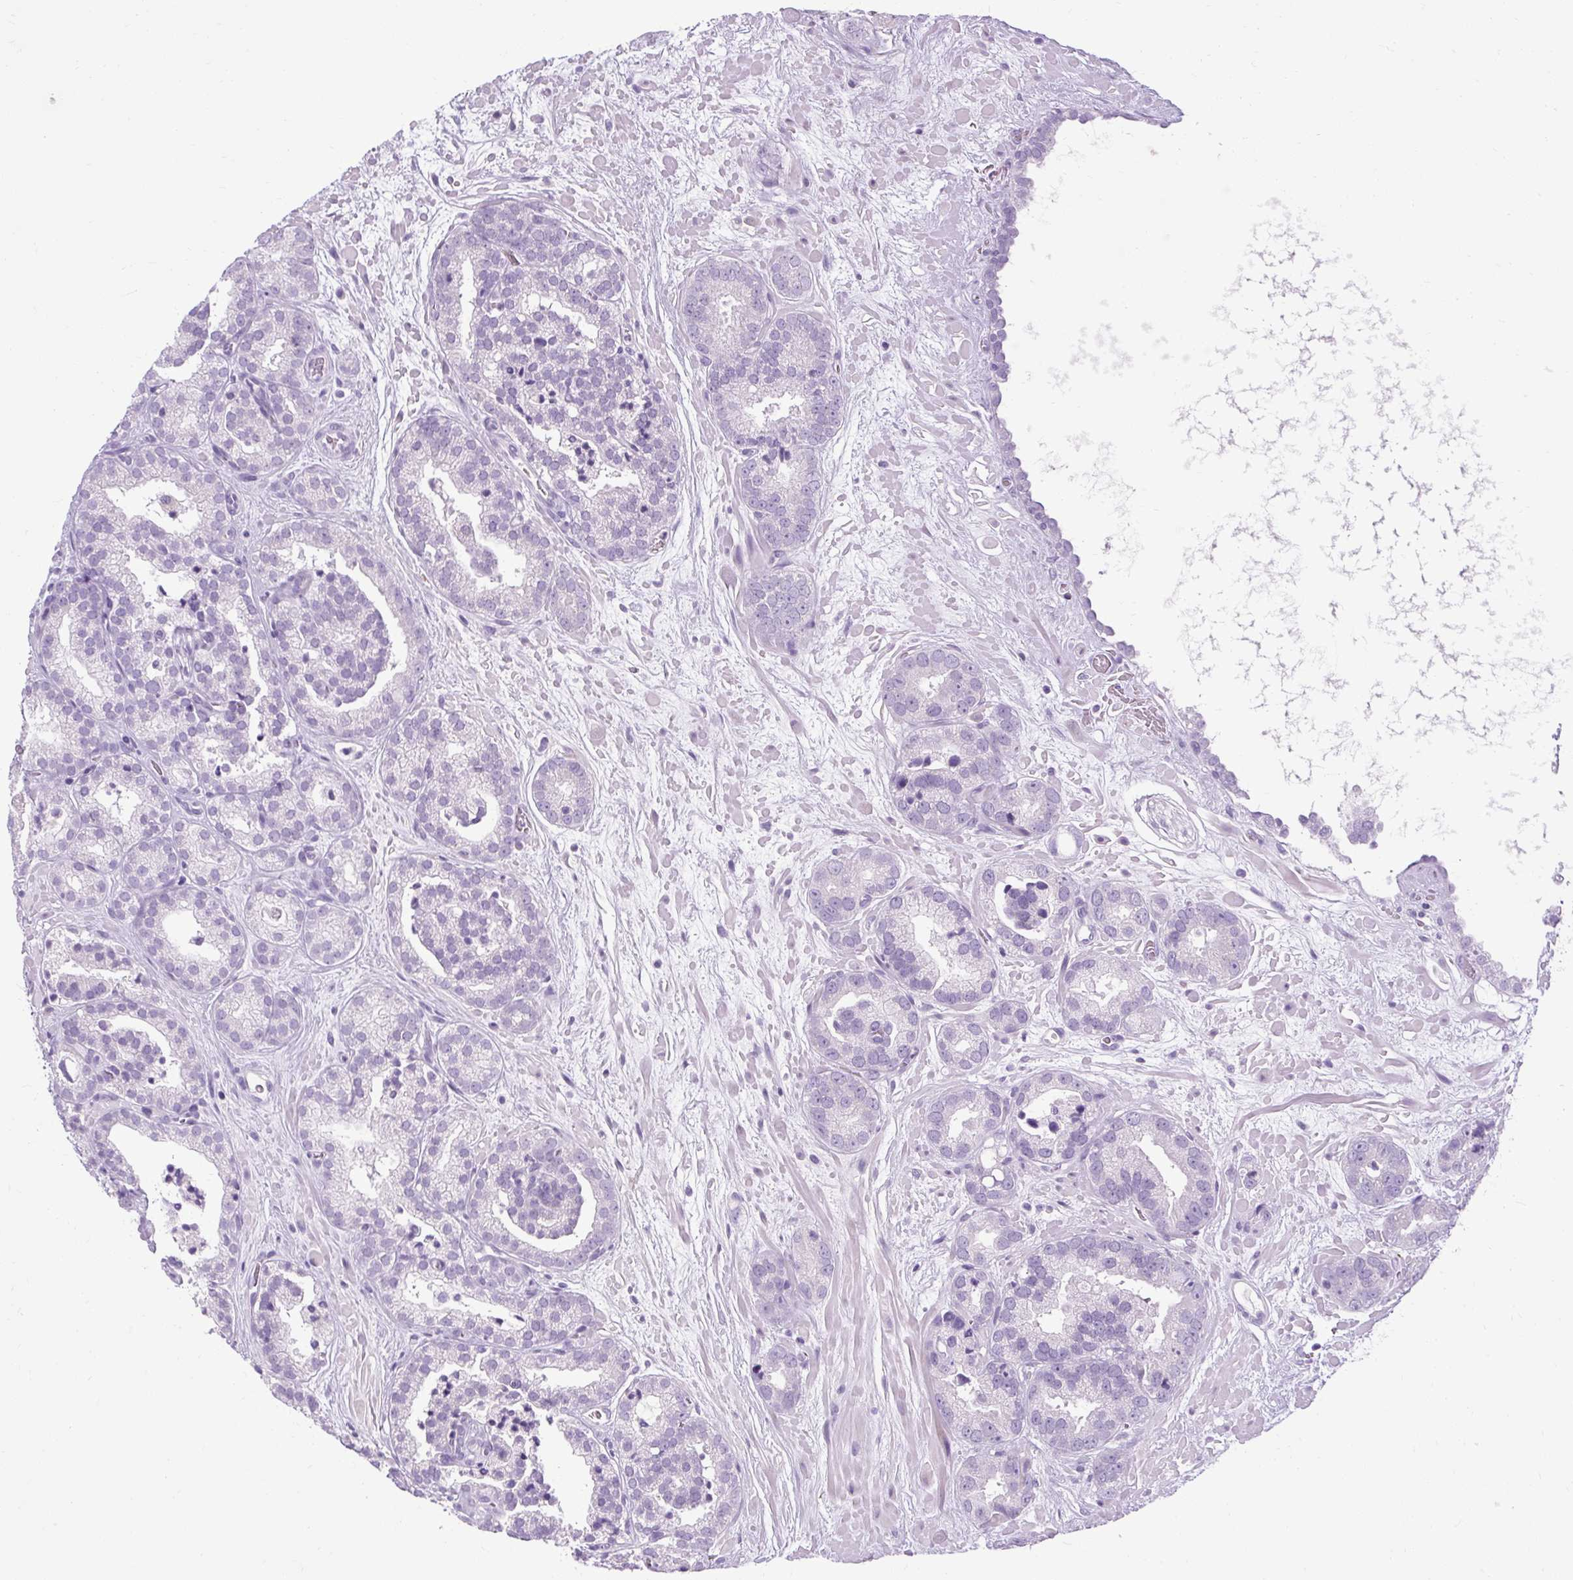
{"staining": {"intensity": "negative", "quantity": "none", "location": "none"}, "tissue": "prostate cancer", "cell_type": "Tumor cells", "image_type": "cancer", "snomed": [{"axis": "morphology", "description": "Adenocarcinoma, High grade"}, {"axis": "topography", "description": "Prostate"}], "caption": "Immunohistochemistry (IHC) of prostate adenocarcinoma (high-grade) shows no positivity in tumor cells.", "gene": "B3GNT4", "patient": {"sex": "male", "age": 66}}